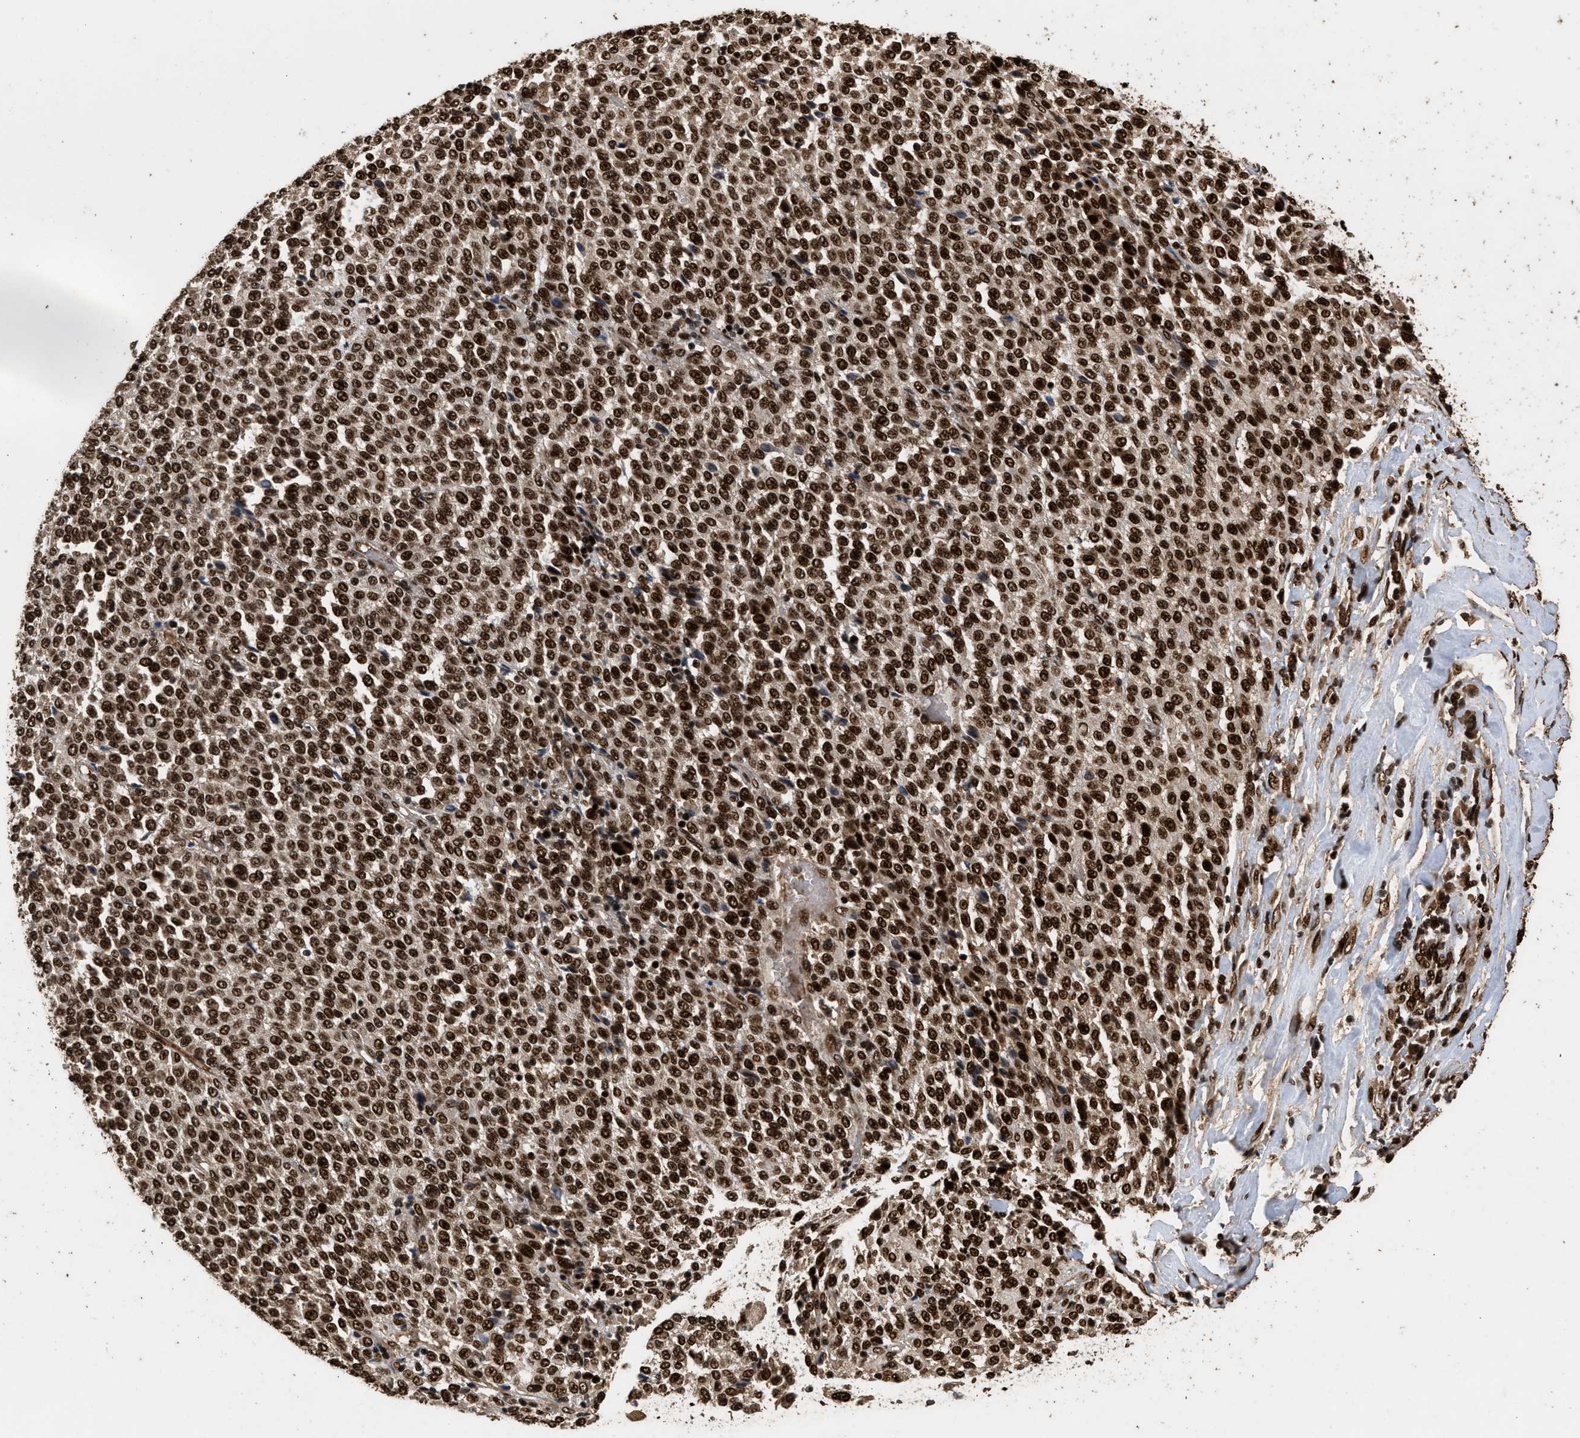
{"staining": {"intensity": "strong", "quantity": ">75%", "location": "nuclear"}, "tissue": "melanoma", "cell_type": "Tumor cells", "image_type": "cancer", "snomed": [{"axis": "morphology", "description": "Malignant melanoma, Metastatic site"}, {"axis": "topography", "description": "Pancreas"}], "caption": "This is an image of immunohistochemistry (IHC) staining of melanoma, which shows strong staining in the nuclear of tumor cells.", "gene": "PPP4R3B", "patient": {"sex": "female", "age": 30}}